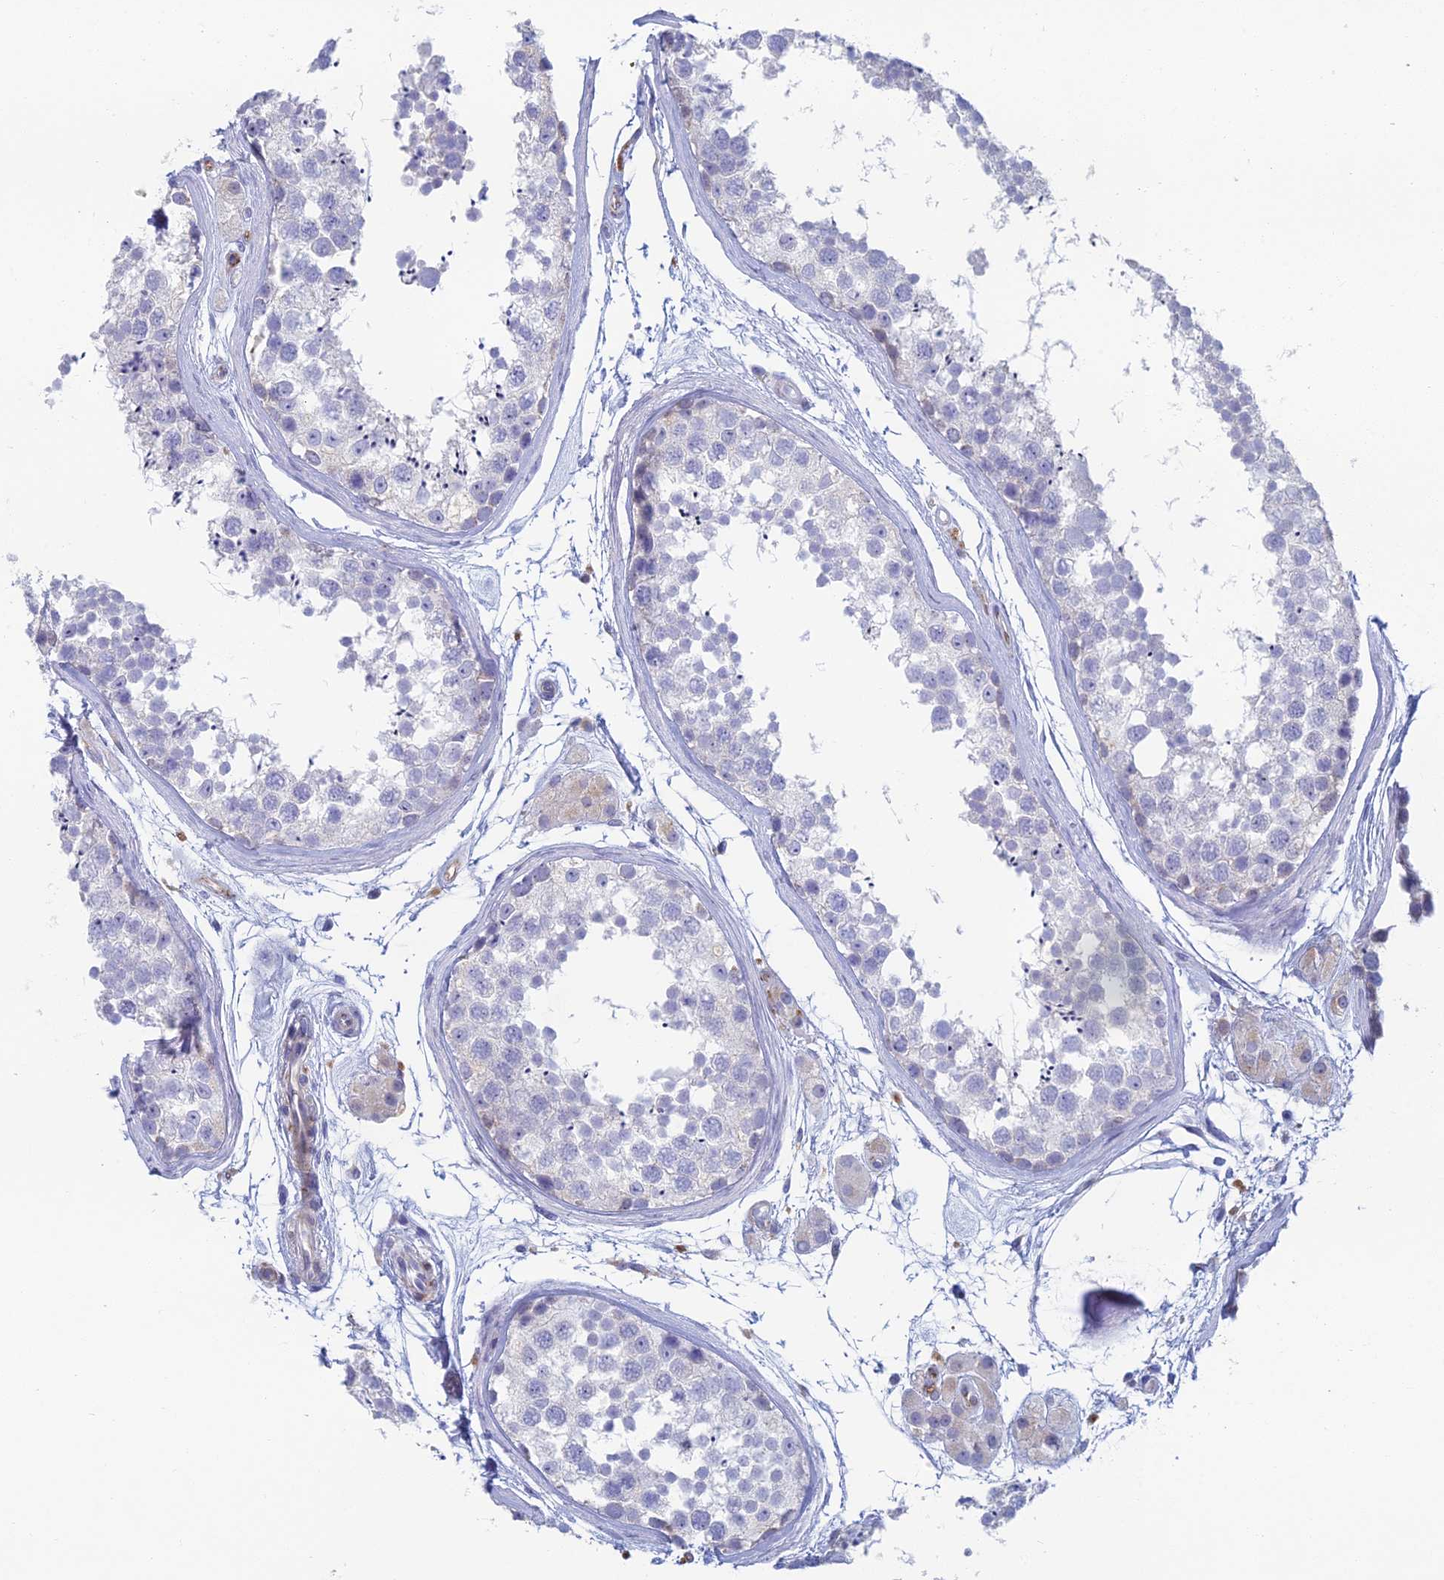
{"staining": {"intensity": "negative", "quantity": "none", "location": "none"}, "tissue": "testis", "cell_type": "Cells in seminiferous ducts", "image_type": "normal", "snomed": [{"axis": "morphology", "description": "Normal tissue, NOS"}, {"axis": "topography", "description": "Testis"}], "caption": "Protein analysis of normal testis displays no significant positivity in cells in seminiferous ducts. (DAB (3,3'-diaminobenzidine) immunohistochemistry (IHC), high magnification).", "gene": "FERD3L", "patient": {"sex": "male", "age": 56}}